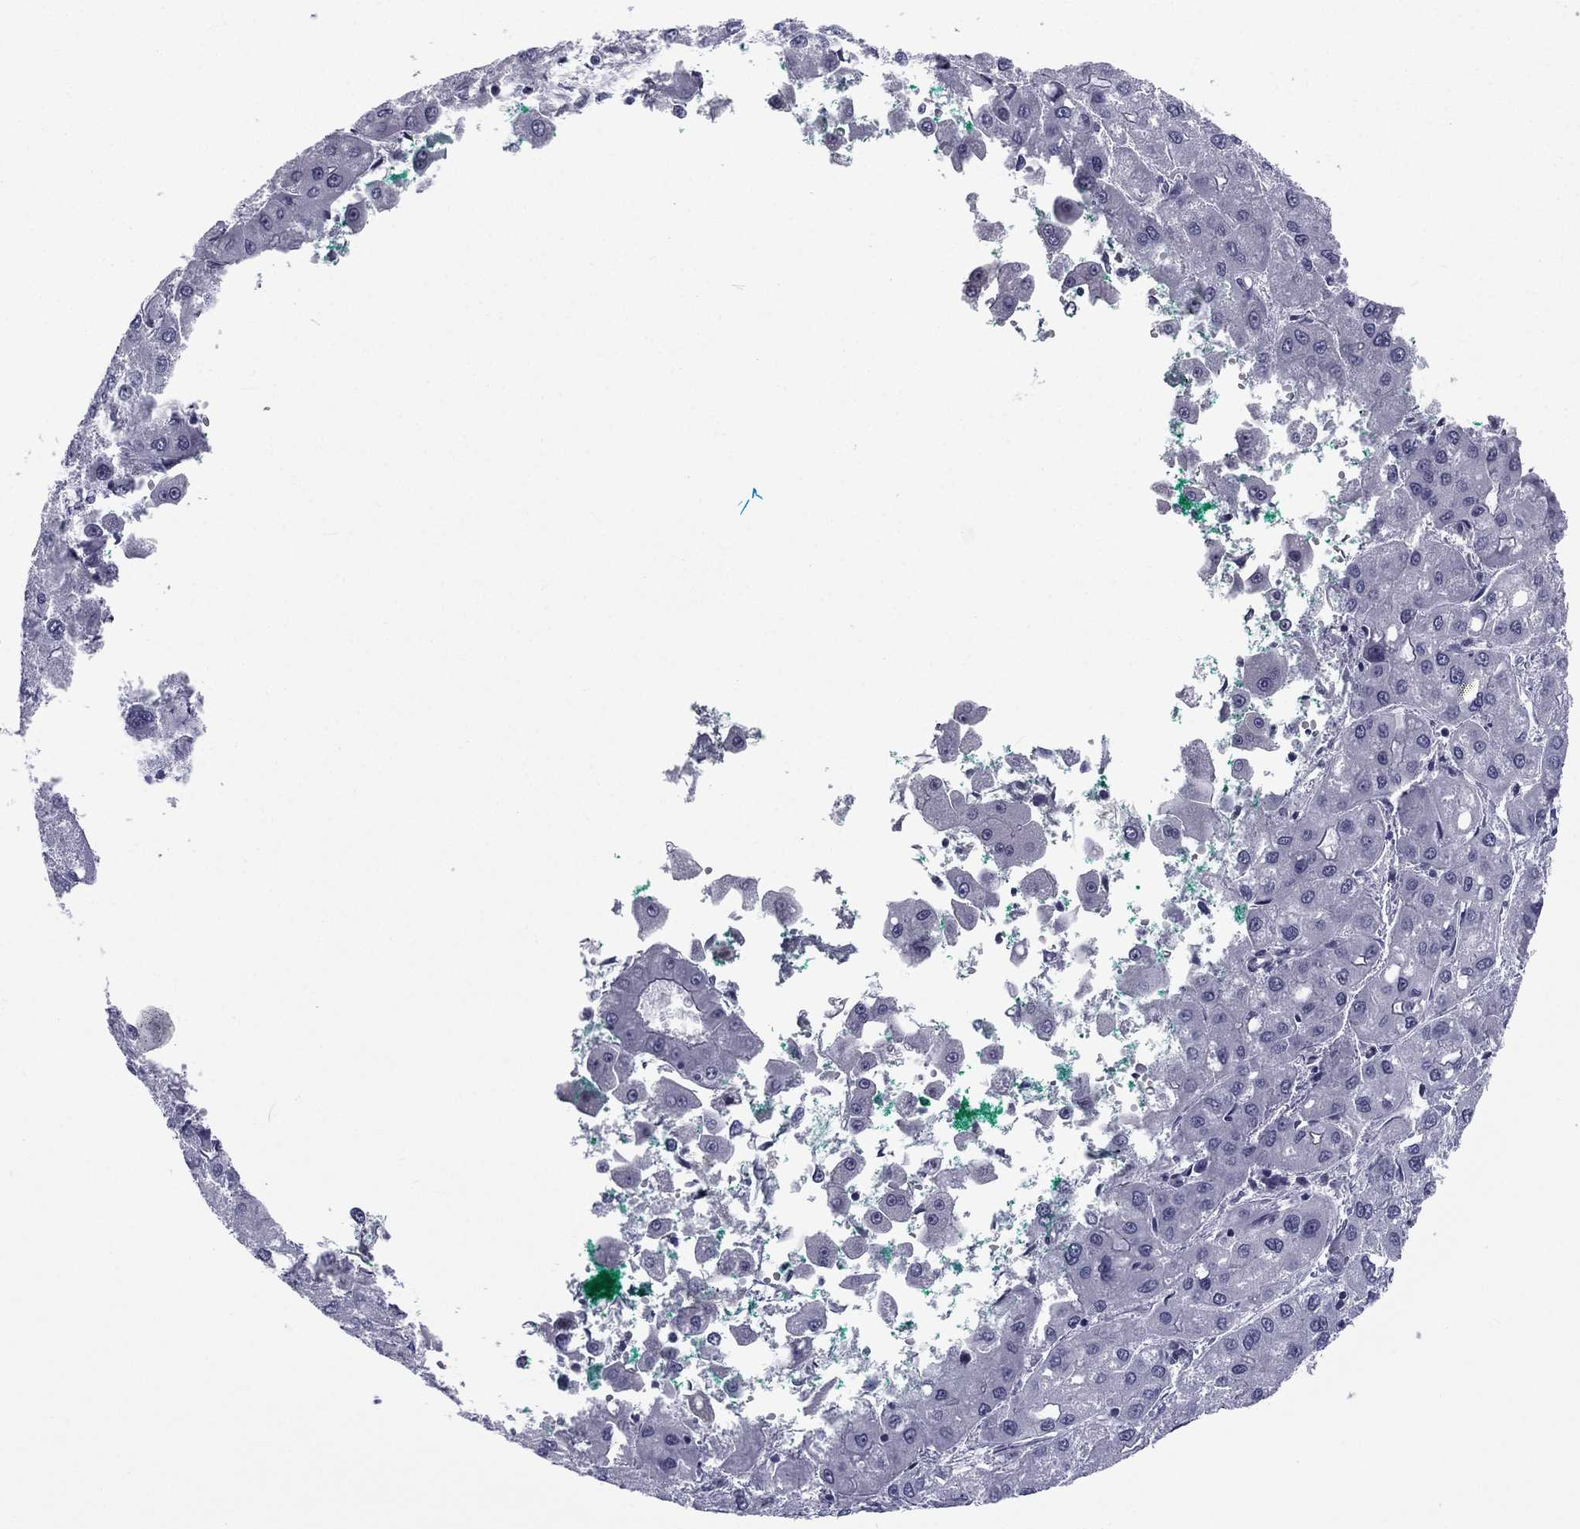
{"staining": {"intensity": "negative", "quantity": "none", "location": "none"}, "tissue": "liver cancer", "cell_type": "Tumor cells", "image_type": "cancer", "snomed": [{"axis": "morphology", "description": "Carcinoma, Hepatocellular, NOS"}, {"axis": "topography", "description": "Liver"}], "caption": "Immunohistochemistry (IHC) histopathology image of neoplastic tissue: liver hepatocellular carcinoma stained with DAB shows no significant protein staining in tumor cells. (IHC, brightfield microscopy, high magnification).", "gene": "ACTRT2", "patient": {"sex": "male", "age": 73}}